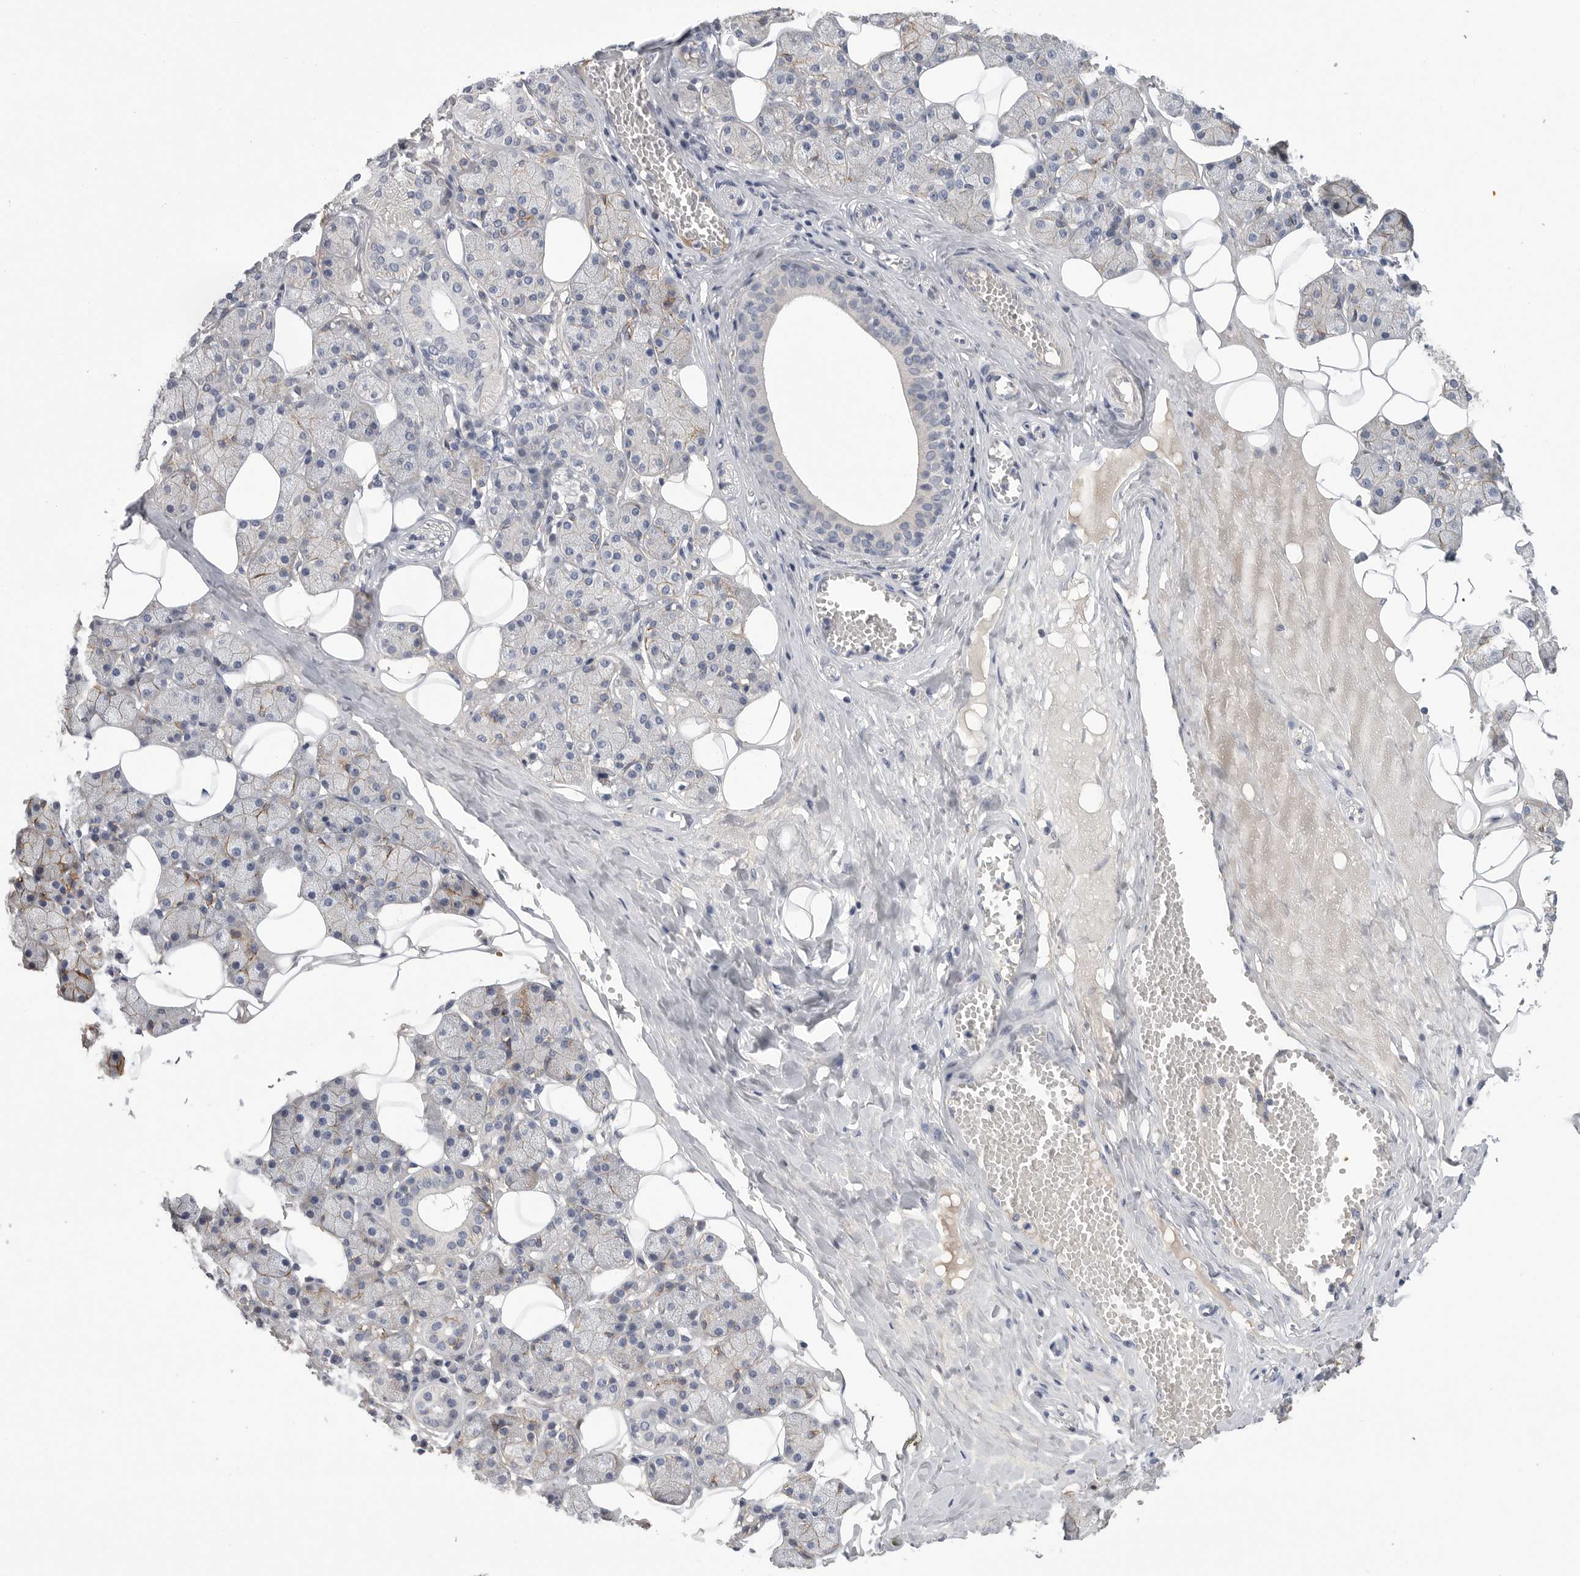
{"staining": {"intensity": "negative", "quantity": "none", "location": "none"}, "tissue": "salivary gland", "cell_type": "Glandular cells", "image_type": "normal", "snomed": [{"axis": "morphology", "description": "Normal tissue, NOS"}, {"axis": "topography", "description": "Salivary gland"}], "caption": "The immunohistochemistry (IHC) photomicrograph has no significant staining in glandular cells of salivary gland.", "gene": "SDC3", "patient": {"sex": "female", "age": 33}}